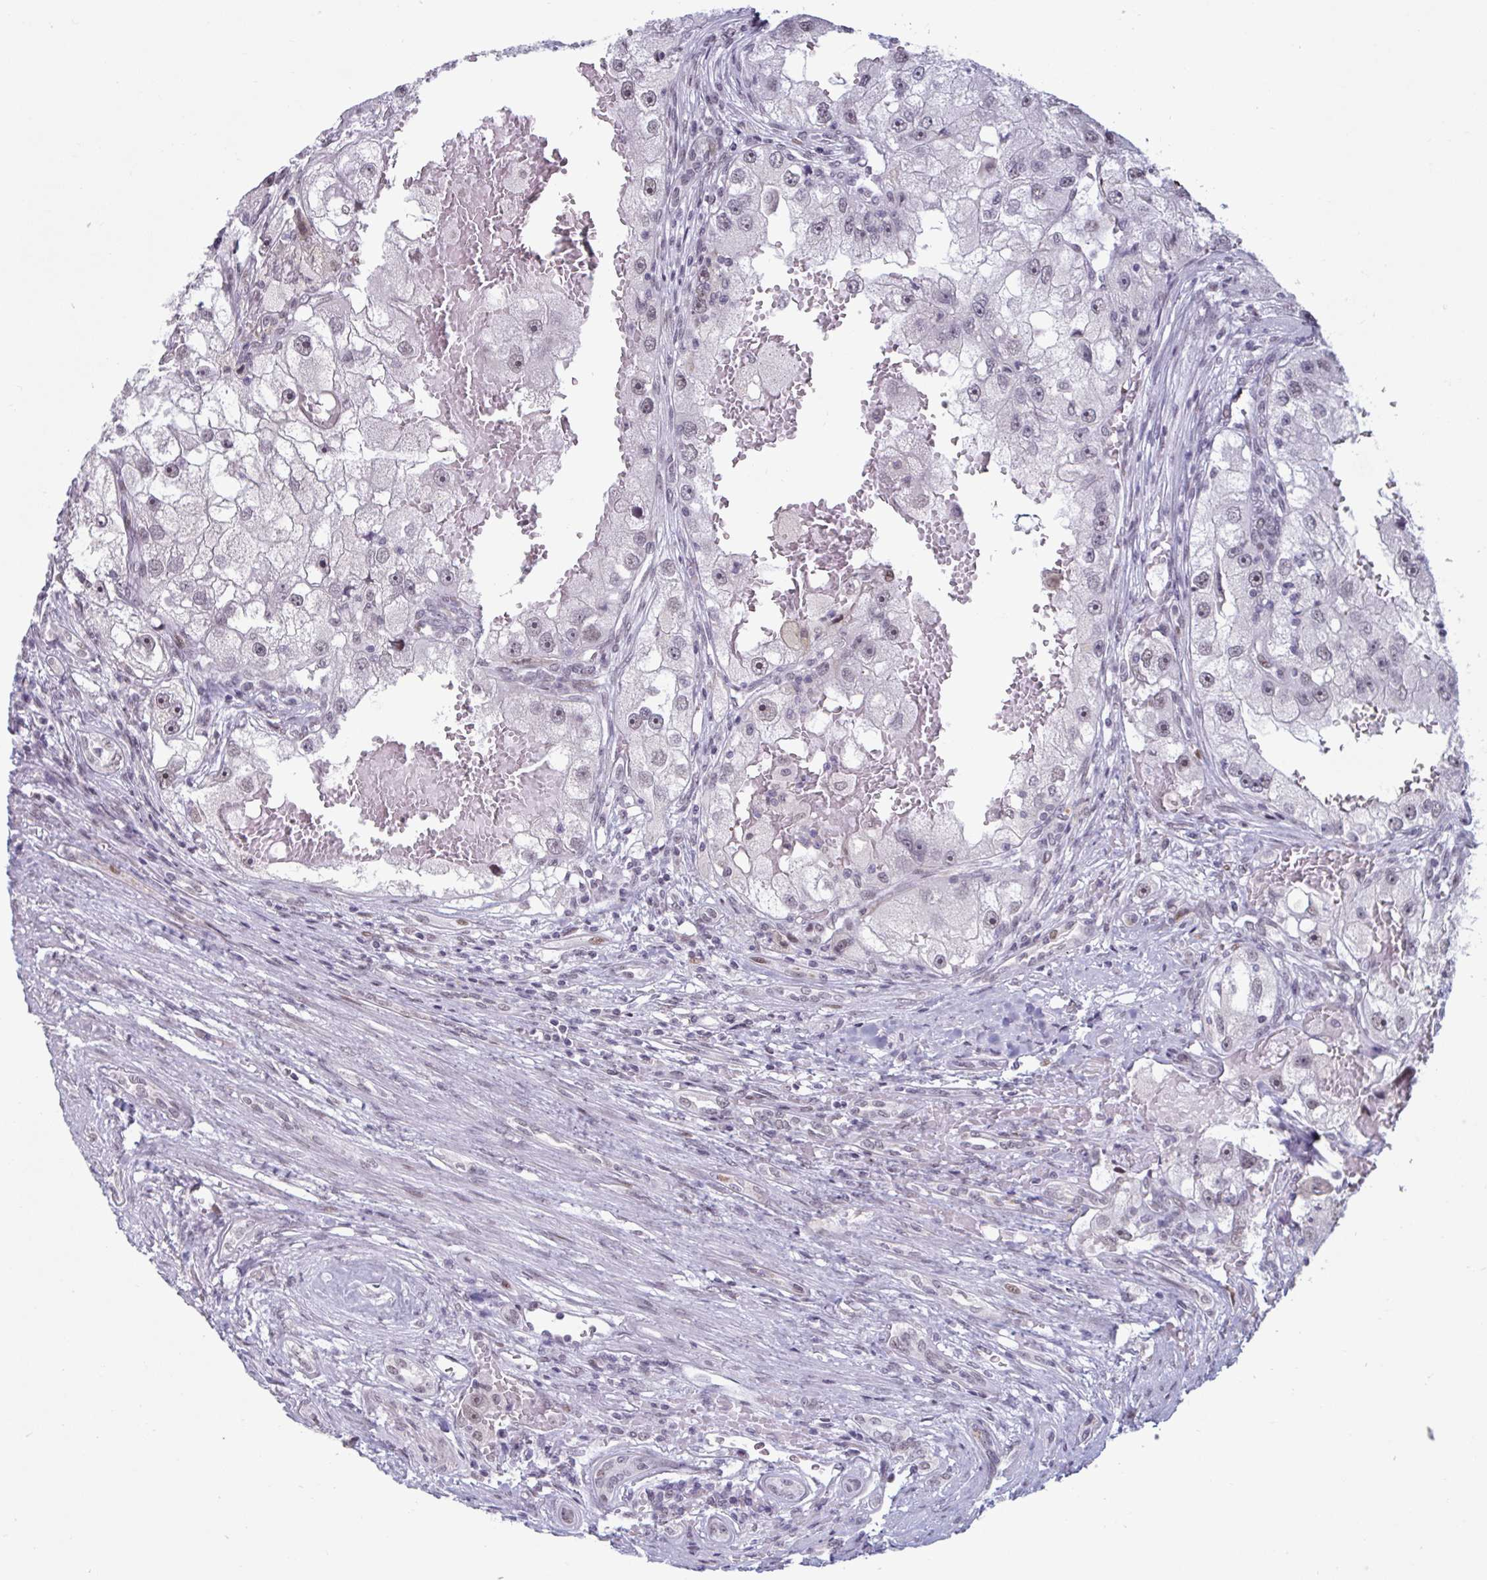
{"staining": {"intensity": "moderate", "quantity": "<25%", "location": "nuclear"}, "tissue": "renal cancer", "cell_type": "Tumor cells", "image_type": "cancer", "snomed": [{"axis": "morphology", "description": "Adenocarcinoma, NOS"}, {"axis": "topography", "description": "Kidney"}], "caption": "Brown immunohistochemical staining in renal cancer (adenocarcinoma) shows moderate nuclear expression in about <25% of tumor cells. (Stains: DAB in brown, nuclei in blue, Microscopy: brightfield microscopy at high magnification).", "gene": "HSD17B6", "patient": {"sex": "male", "age": 63}}